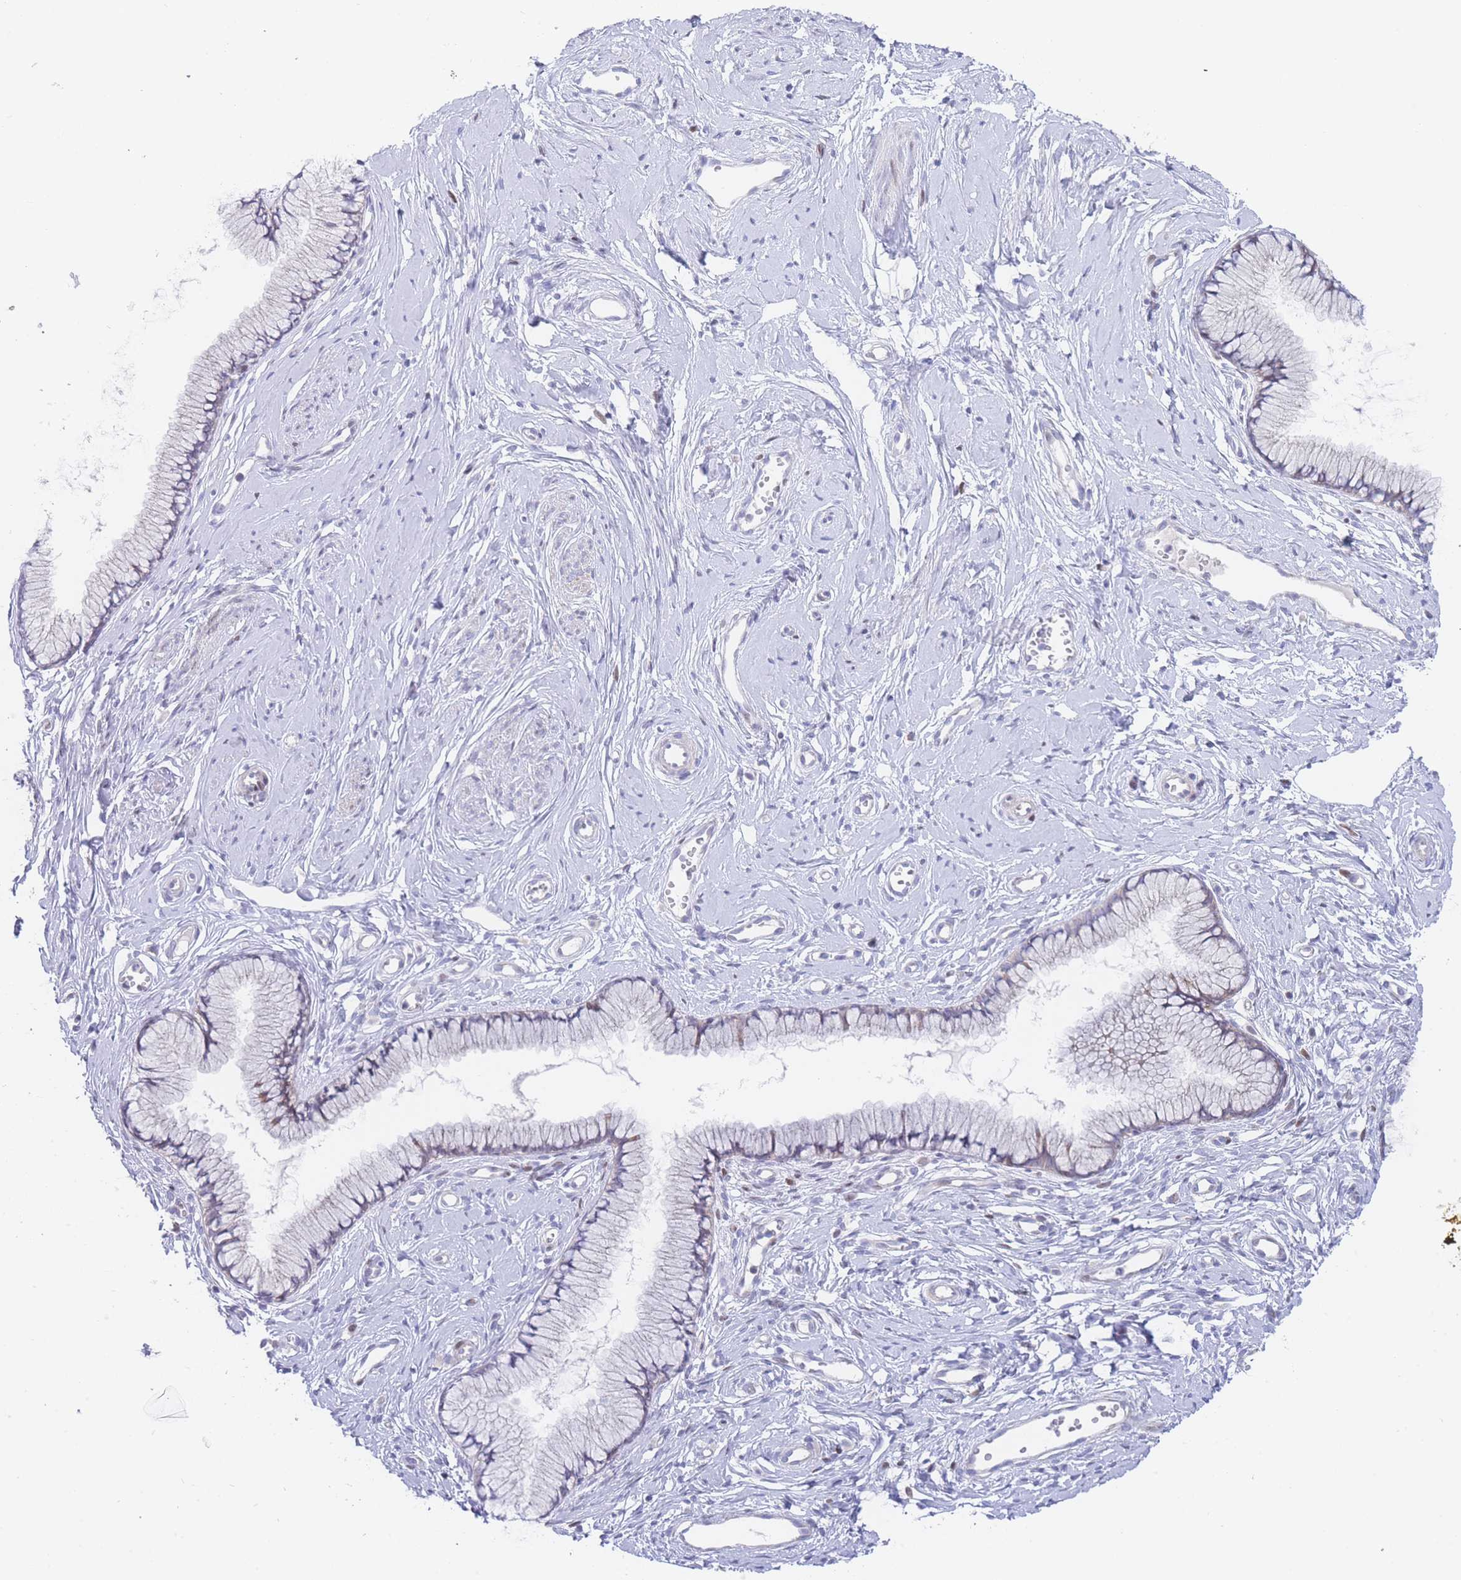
{"staining": {"intensity": "weak", "quantity": "<25%", "location": "cytoplasmic/membranous"}, "tissue": "cervix", "cell_type": "Glandular cells", "image_type": "normal", "snomed": [{"axis": "morphology", "description": "Normal tissue, NOS"}, {"axis": "topography", "description": "Cervix"}], "caption": "Immunohistochemistry (IHC) image of unremarkable cervix stained for a protein (brown), which displays no positivity in glandular cells.", "gene": "GPAM", "patient": {"sex": "female", "age": 40}}